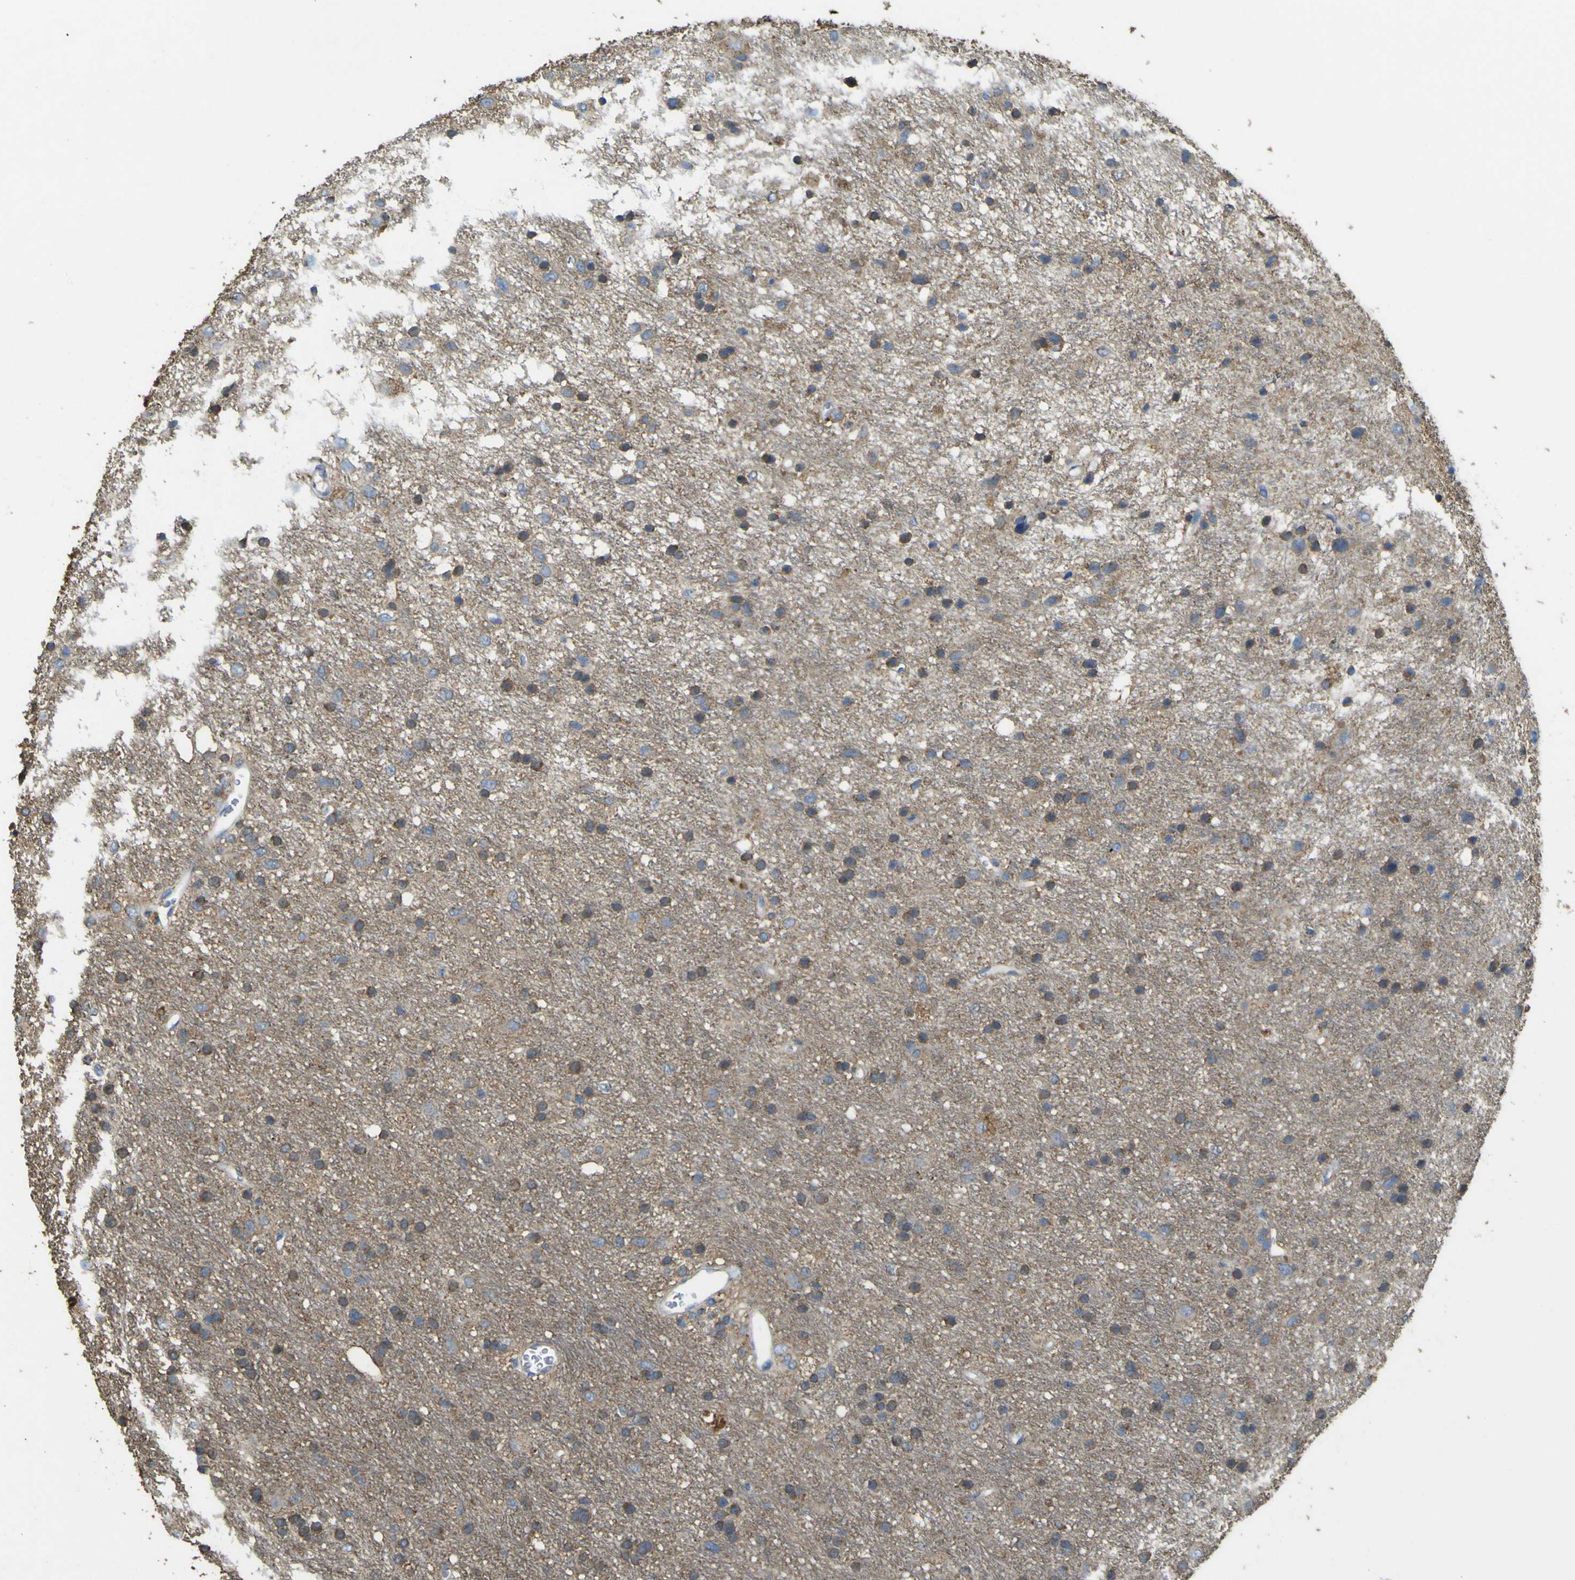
{"staining": {"intensity": "weak", "quantity": "25%-75%", "location": "cytoplasmic/membranous"}, "tissue": "glioma", "cell_type": "Tumor cells", "image_type": "cancer", "snomed": [{"axis": "morphology", "description": "Glioma, malignant, Low grade"}, {"axis": "topography", "description": "Brain"}], "caption": "There is low levels of weak cytoplasmic/membranous positivity in tumor cells of low-grade glioma (malignant), as demonstrated by immunohistochemical staining (brown color).", "gene": "ACSL3", "patient": {"sex": "male", "age": 77}}